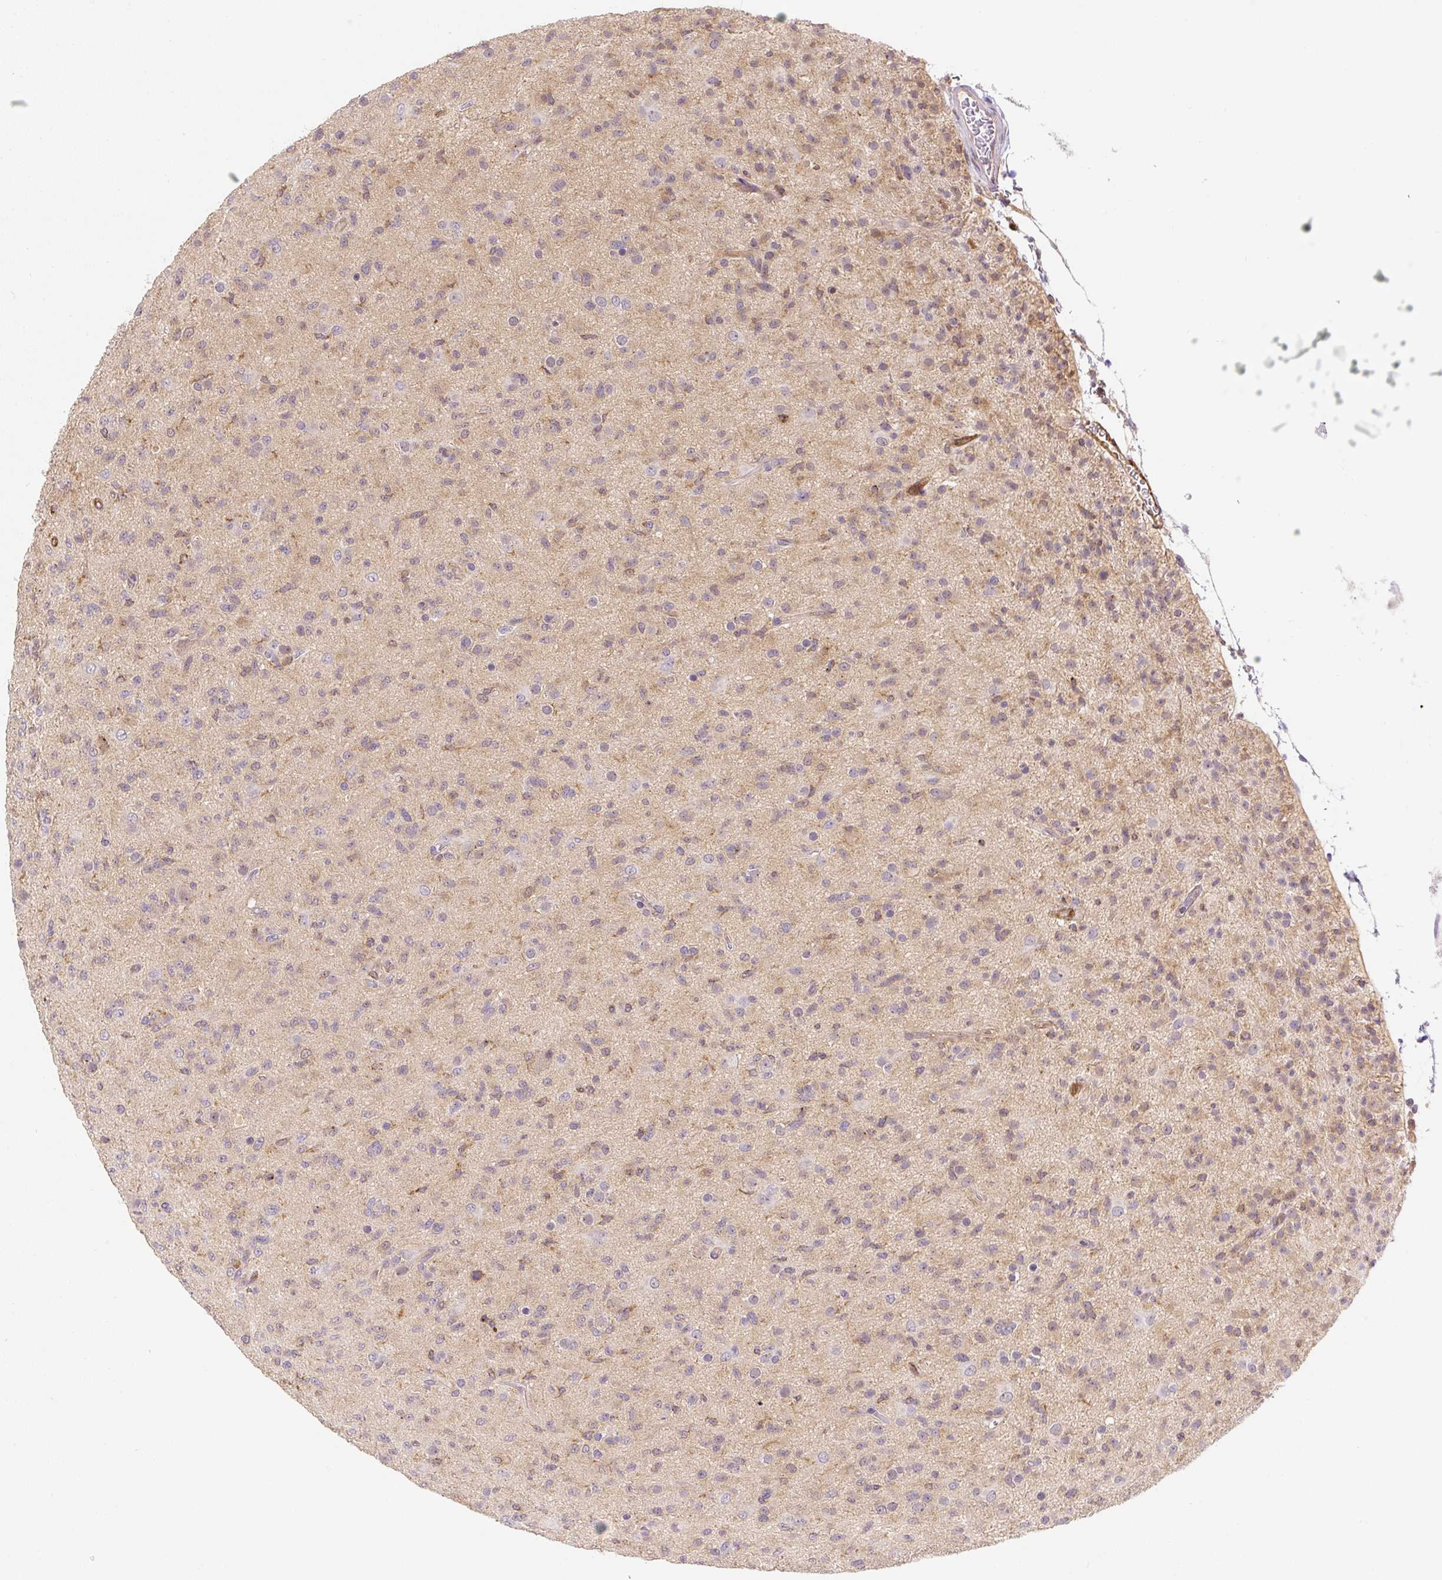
{"staining": {"intensity": "negative", "quantity": "none", "location": "none"}, "tissue": "glioma", "cell_type": "Tumor cells", "image_type": "cancer", "snomed": [{"axis": "morphology", "description": "Glioma, malignant, Low grade"}, {"axis": "topography", "description": "Brain"}], "caption": "Glioma was stained to show a protein in brown. There is no significant staining in tumor cells.", "gene": "PLA2G4A", "patient": {"sex": "male", "age": 65}}